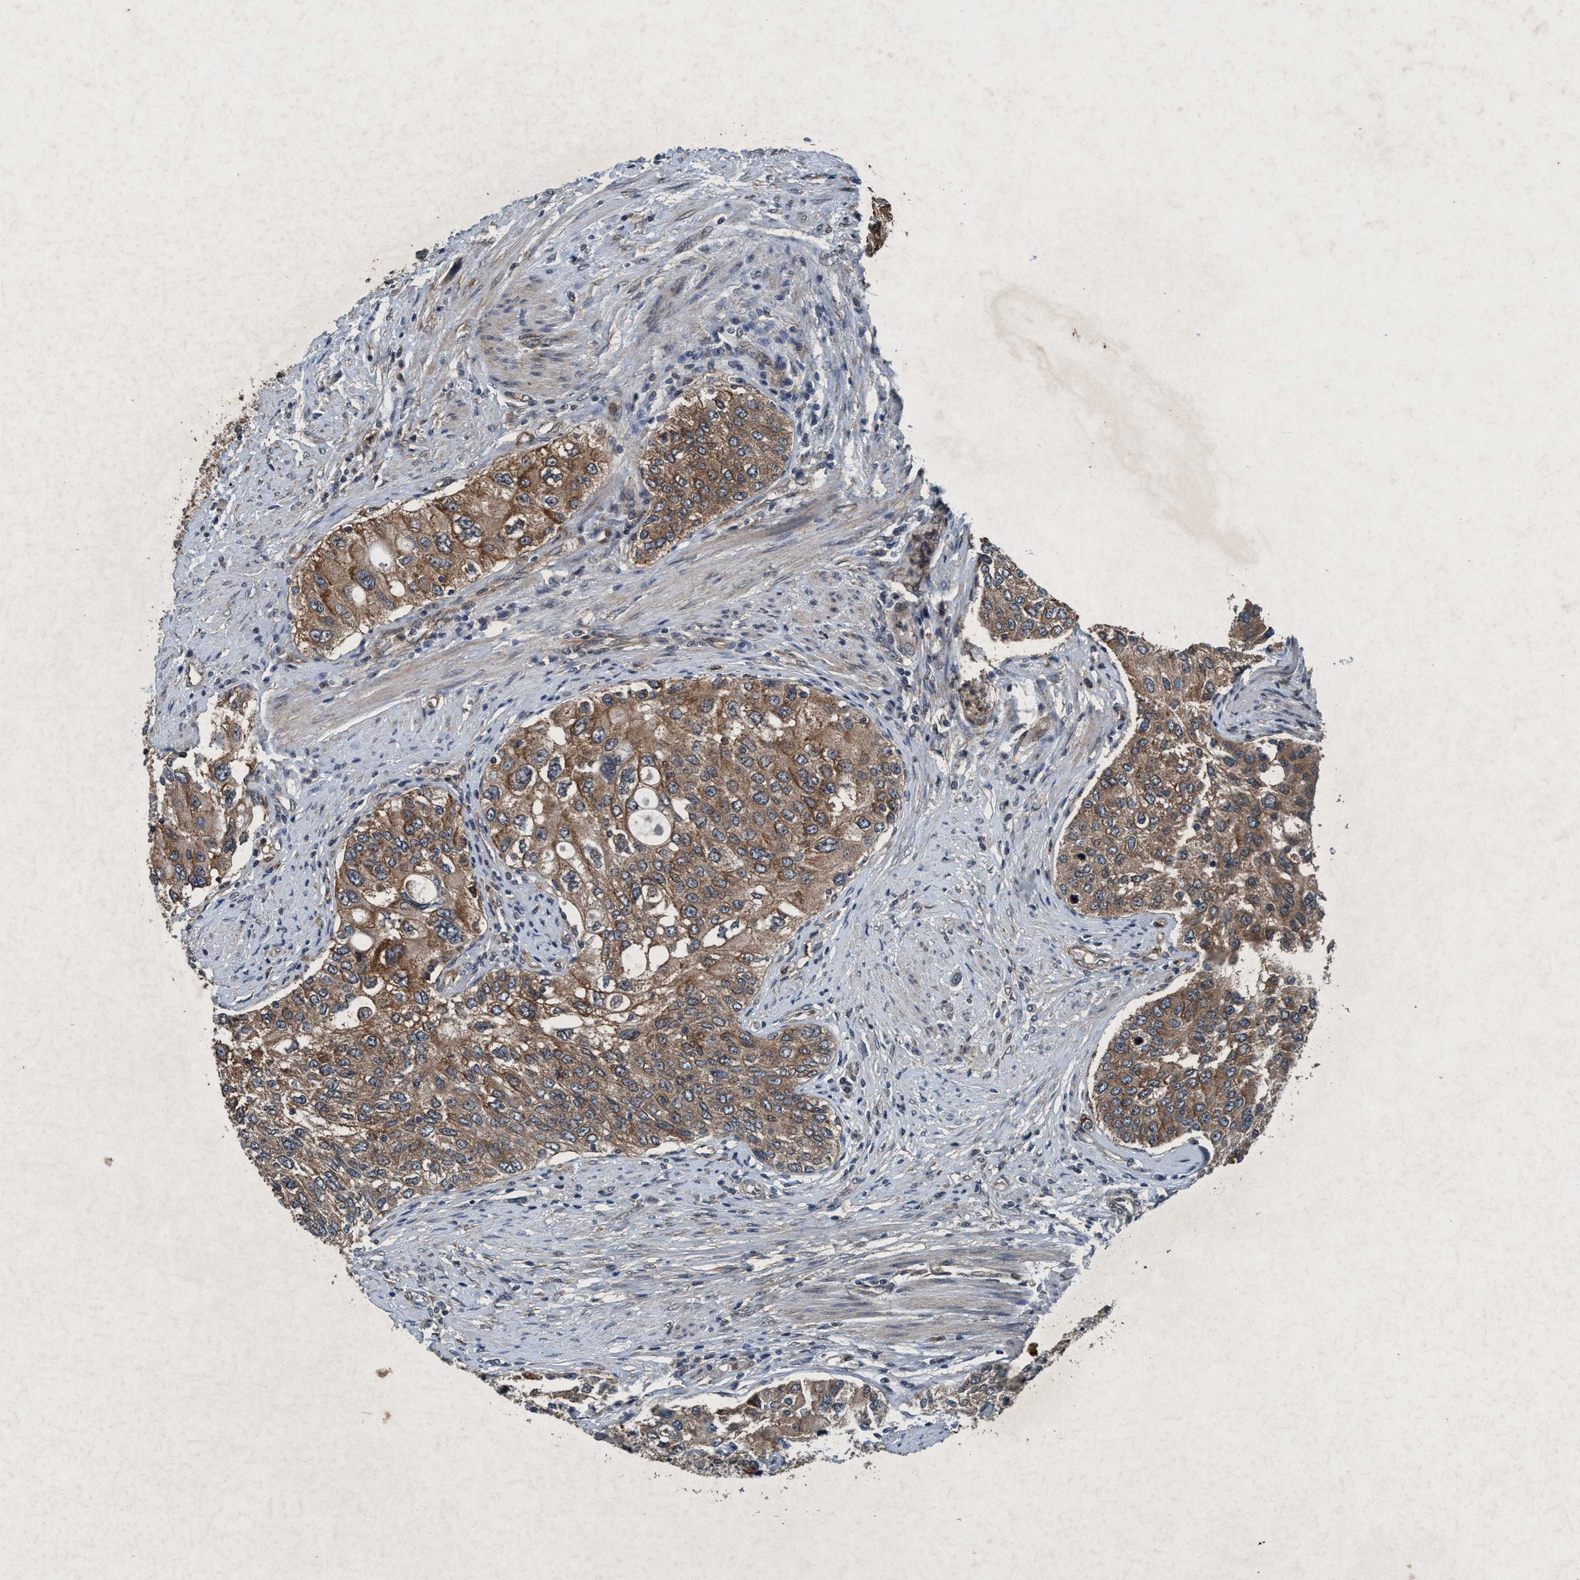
{"staining": {"intensity": "moderate", "quantity": ">75%", "location": "cytoplasmic/membranous"}, "tissue": "urothelial cancer", "cell_type": "Tumor cells", "image_type": "cancer", "snomed": [{"axis": "morphology", "description": "Urothelial carcinoma, High grade"}, {"axis": "topography", "description": "Urinary bladder"}], "caption": "DAB immunohistochemical staining of urothelial cancer exhibits moderate cytoplasmic/membranous protein positivity in approximately >75% of tumor cells.", "gene": "AKT1S1", "patient": {"sex": "female", "age": 56}}